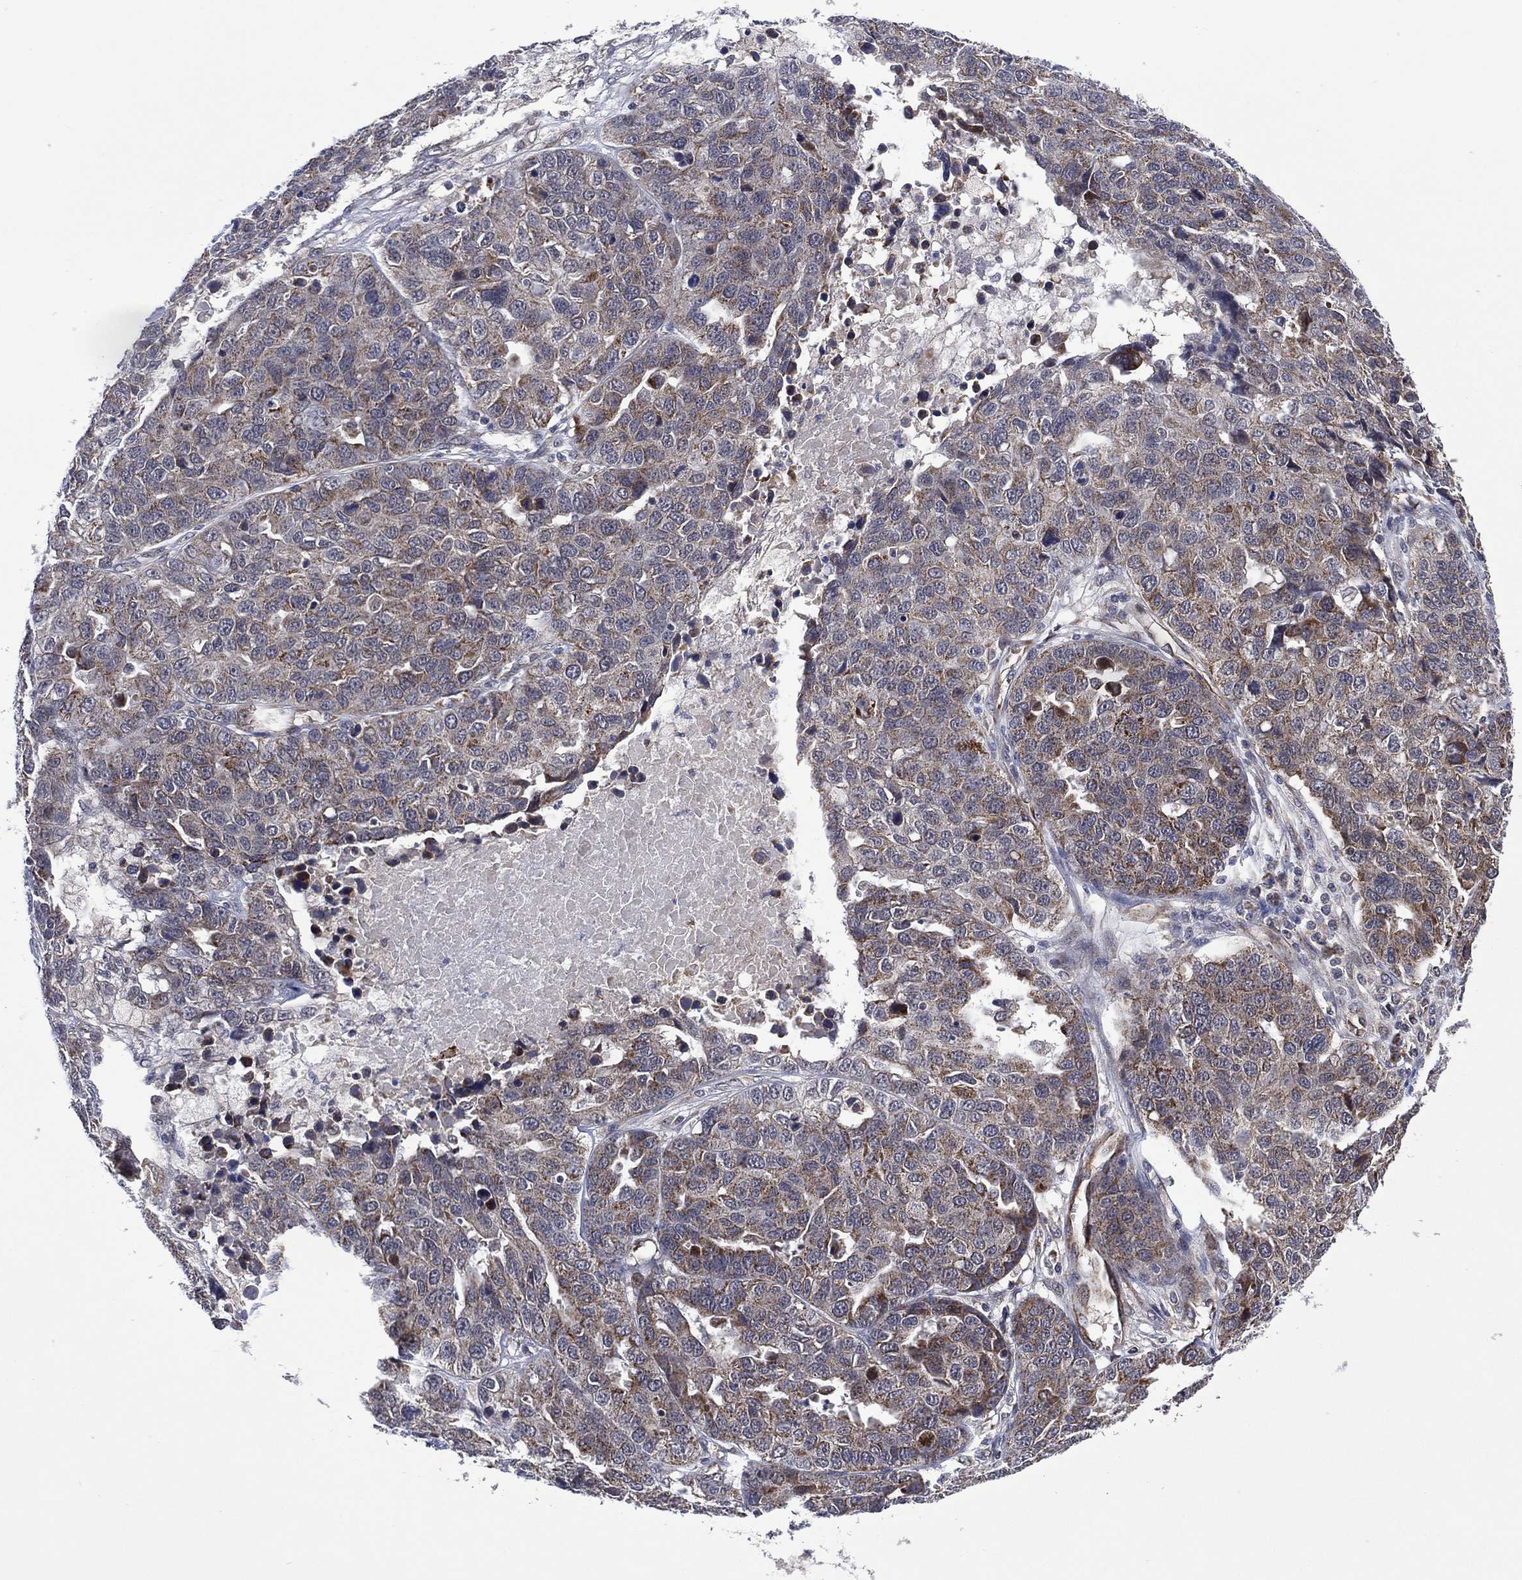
{"staining": {"intensity": "weak", "quantity": "25%-75%", "location": "cytoplasmic/membranous"}, "tissue": "ovarian cancer", "cell_type": "Tumor cells", "image_type": "cancer", "snomed": [{"axis": "morphology", "description": "Cystadenocarcinoma, serous, NOS"}, {"axis": "topography", "description": "Ovary"}], "caption": "A low amount of weak cytoplasmic/membranous staining is identified in about 25%-75% of tumor cells in serous cystadenocarcinoma (ovarian) tissue. The protein is shown in brown color, while the nuclei are stained blue.", "gene": "HTD2", "patient": {"sex": "female", "age": 87}}